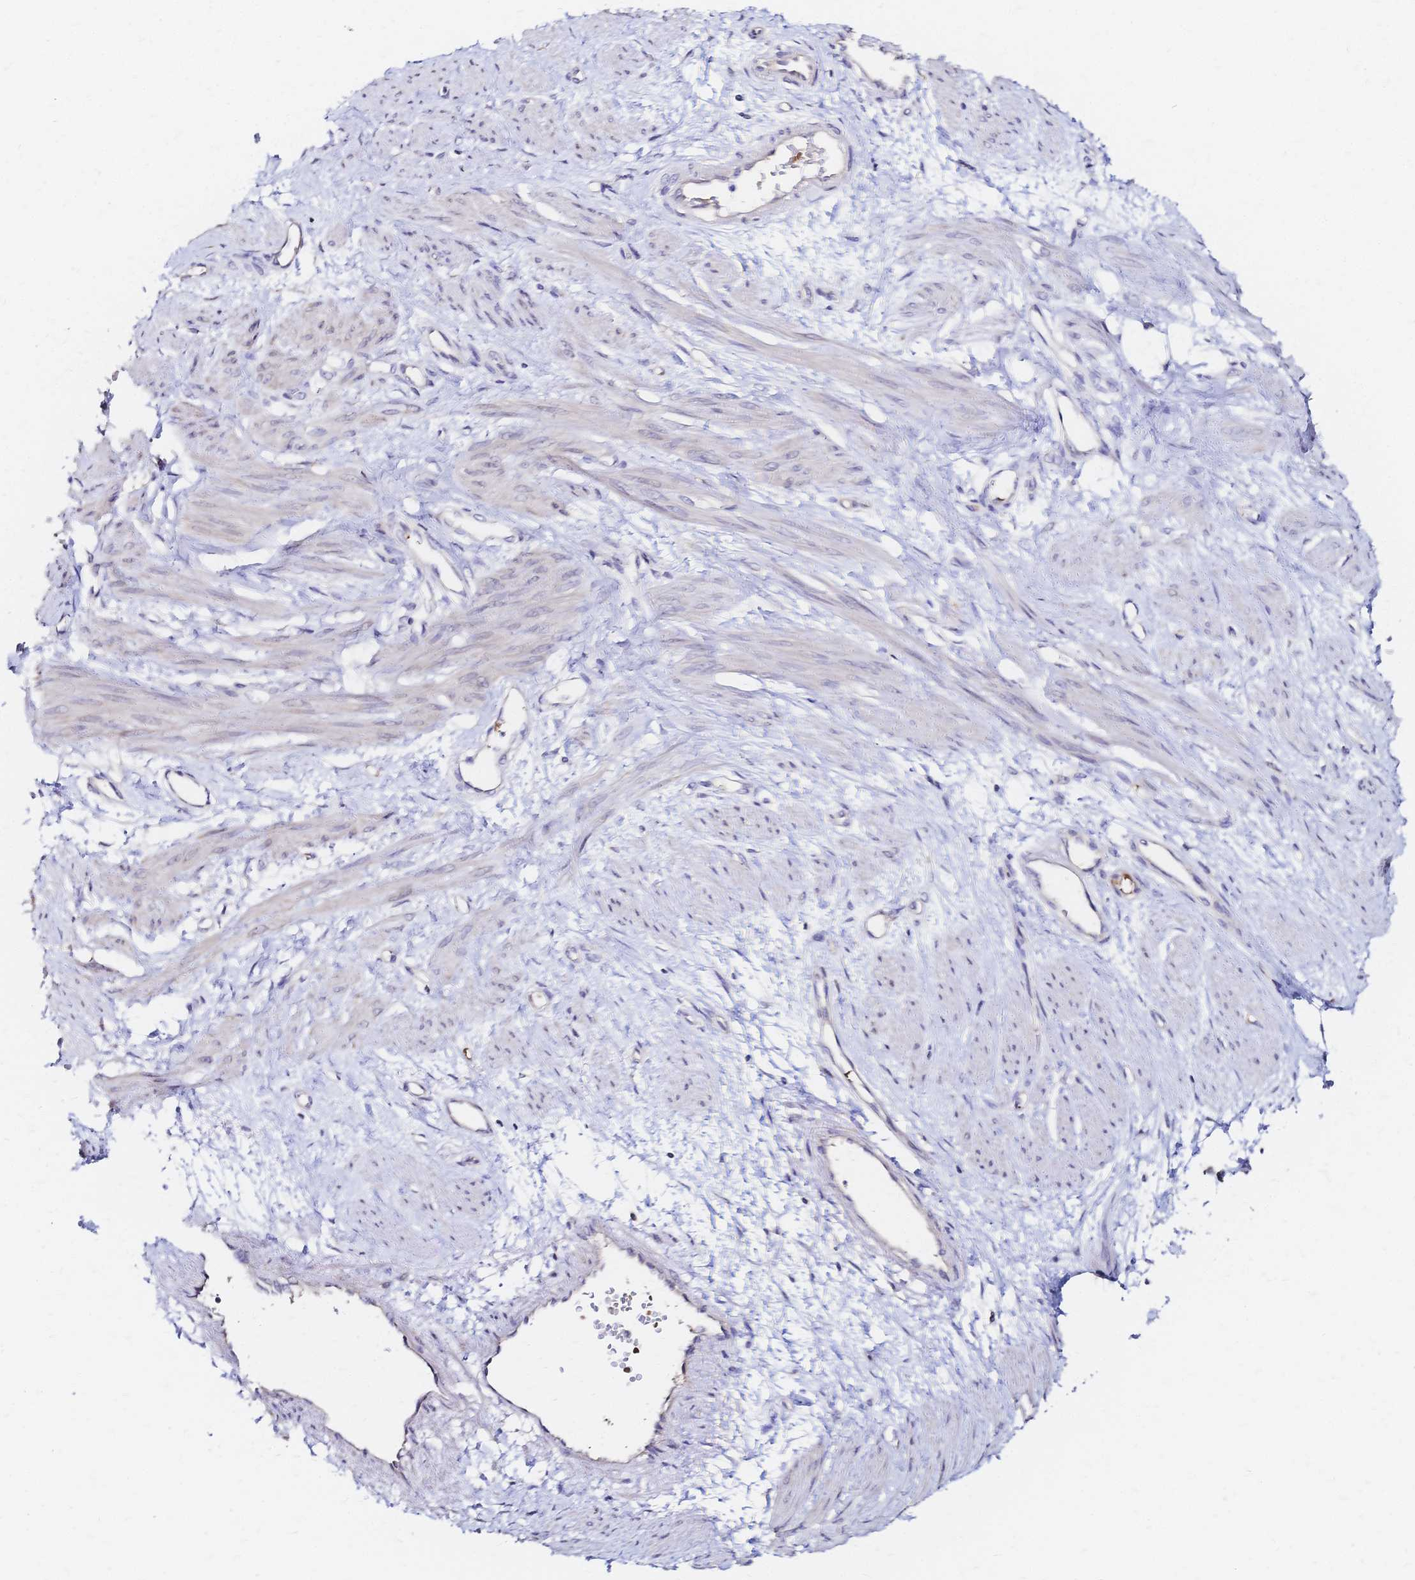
{"staining": {"intensity": "negative", "quantity": "none", "location": "none"}, "tissue": "smooth muscle", "cell_type": "Smooth muscle cells", "image_type": "normal", "snomed": [{"axis": "morphology", "description": "Normal tissue, NOS"}, {"axis": "topography", "description": "Smooth muscle"}, {"axis": "topography", "description": "Uterus"}], "caption": "A micrograph of human smooth muscle is negative for staining in smooth muscle cells. Brightfield microscopy of immunohistochemistry stained with DAB (brown) and hematoxylin (blue), captured at high magnification.", "gene": "SLC5A1", "patient": {"sex": "female", "age": 39}}